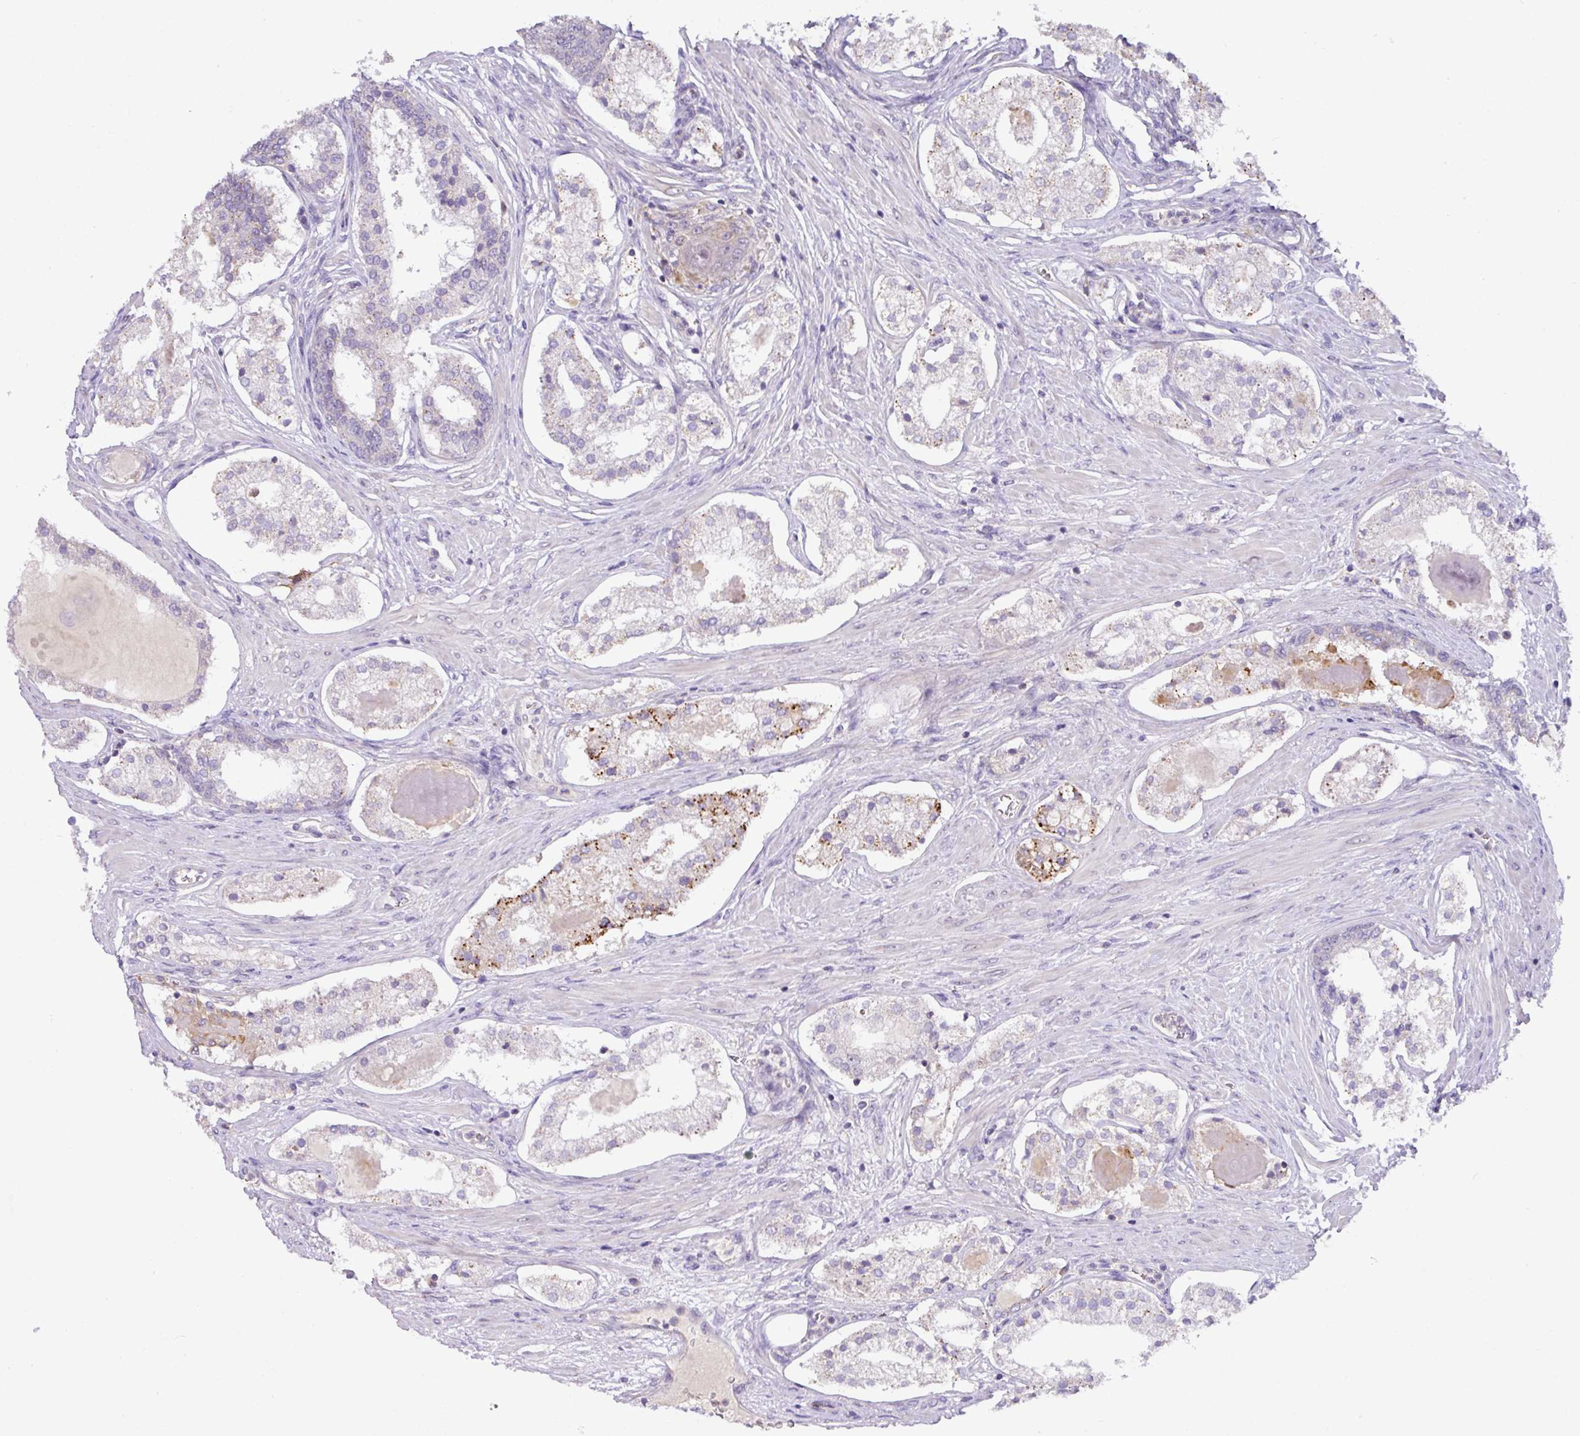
{"staining": {"intensity": "moderate", "quantity": "<25%", "location": "cytoplasmic/membranous"}, "tissue": "prostate cancer", "cell_type": "Tumor cells", "image_type": "cancer", "snomed": [{"axis": "morphology", "description": "Adenocarcinoma, Low grade"}, {"axis": "topography", "description": "Prostate"}], "caption": "Immunohistochemical staining of human prostate adenocarcinoma (low-grade) exhibits low levels of moderate cytoplasmic/membranous expression in about <25% of tumor cells. (IHC, brightfield microscopy, high magnification).", "gene": "GCNT7", "patient": {"sex": "male", "age": 59}}